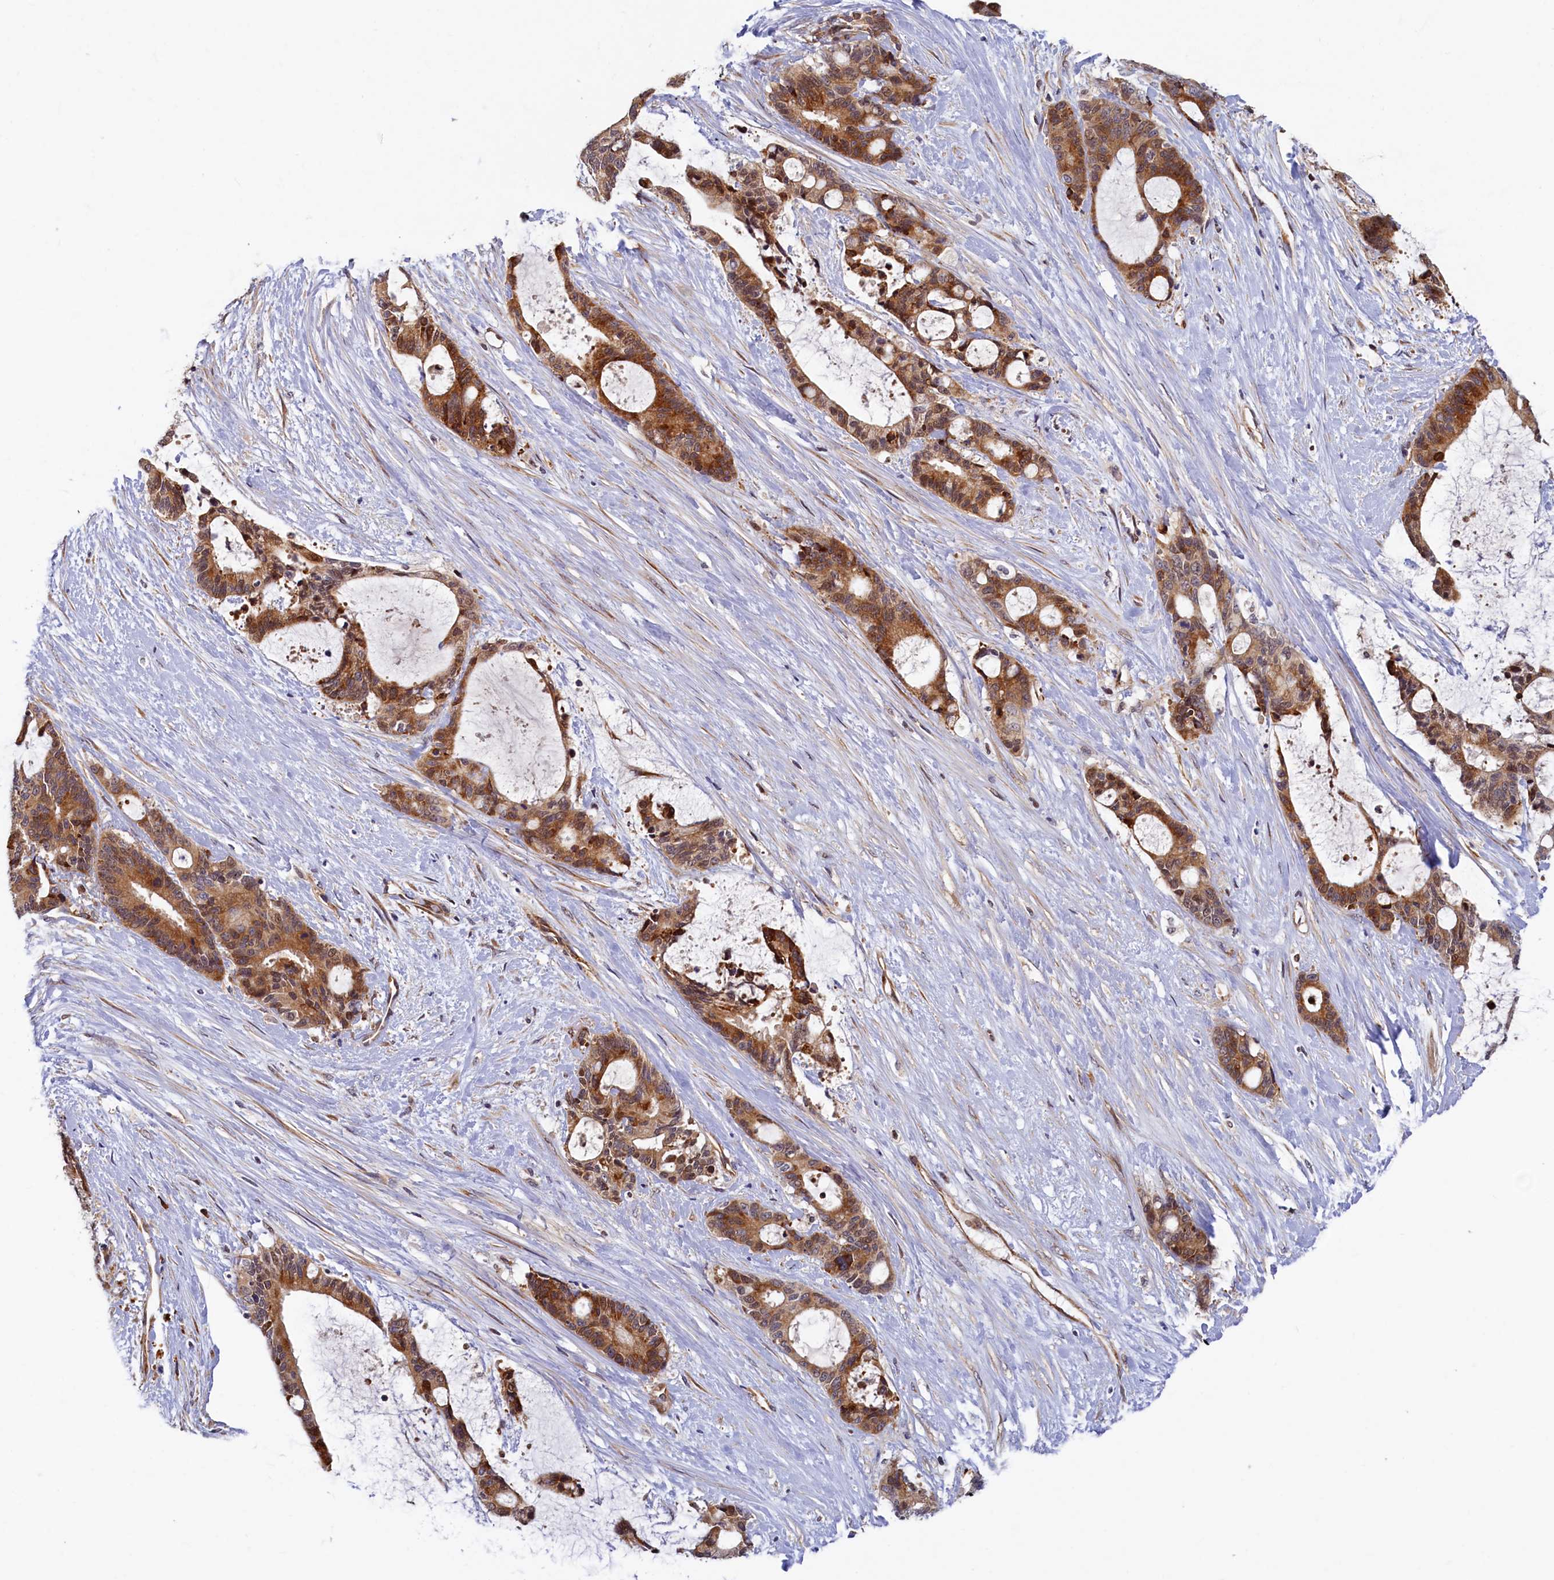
{"staining": {"intensity": "moderate", "quantity": ">75%", "location": "cytoplasmic/membranous,nuclear"}, "tissue": "liver cancer", "cell_type": "Tumor cells", "image_type": "cancer", "snomed": [{"axis": "morphology", "description": "Normal tissue, NOS"}, {"axis": "morphology", "description": "Cholangiocarcinoma"}, {"axis": "topography", "description": "Liver"}, {"axis": "topography", "description": "Peripheral nerve tissue"}], "caption": "Immunohistochemical staining of human liver cancer reveals medium levels of moderate cytoplasmic/membranous and nuclear expression in approximately >75% of tumor cells. (DAB = brown stain, brightfield microscopy at high magnification).", "gene": "SLC16A14", "patient": {"sex": "female", "age": 73}}